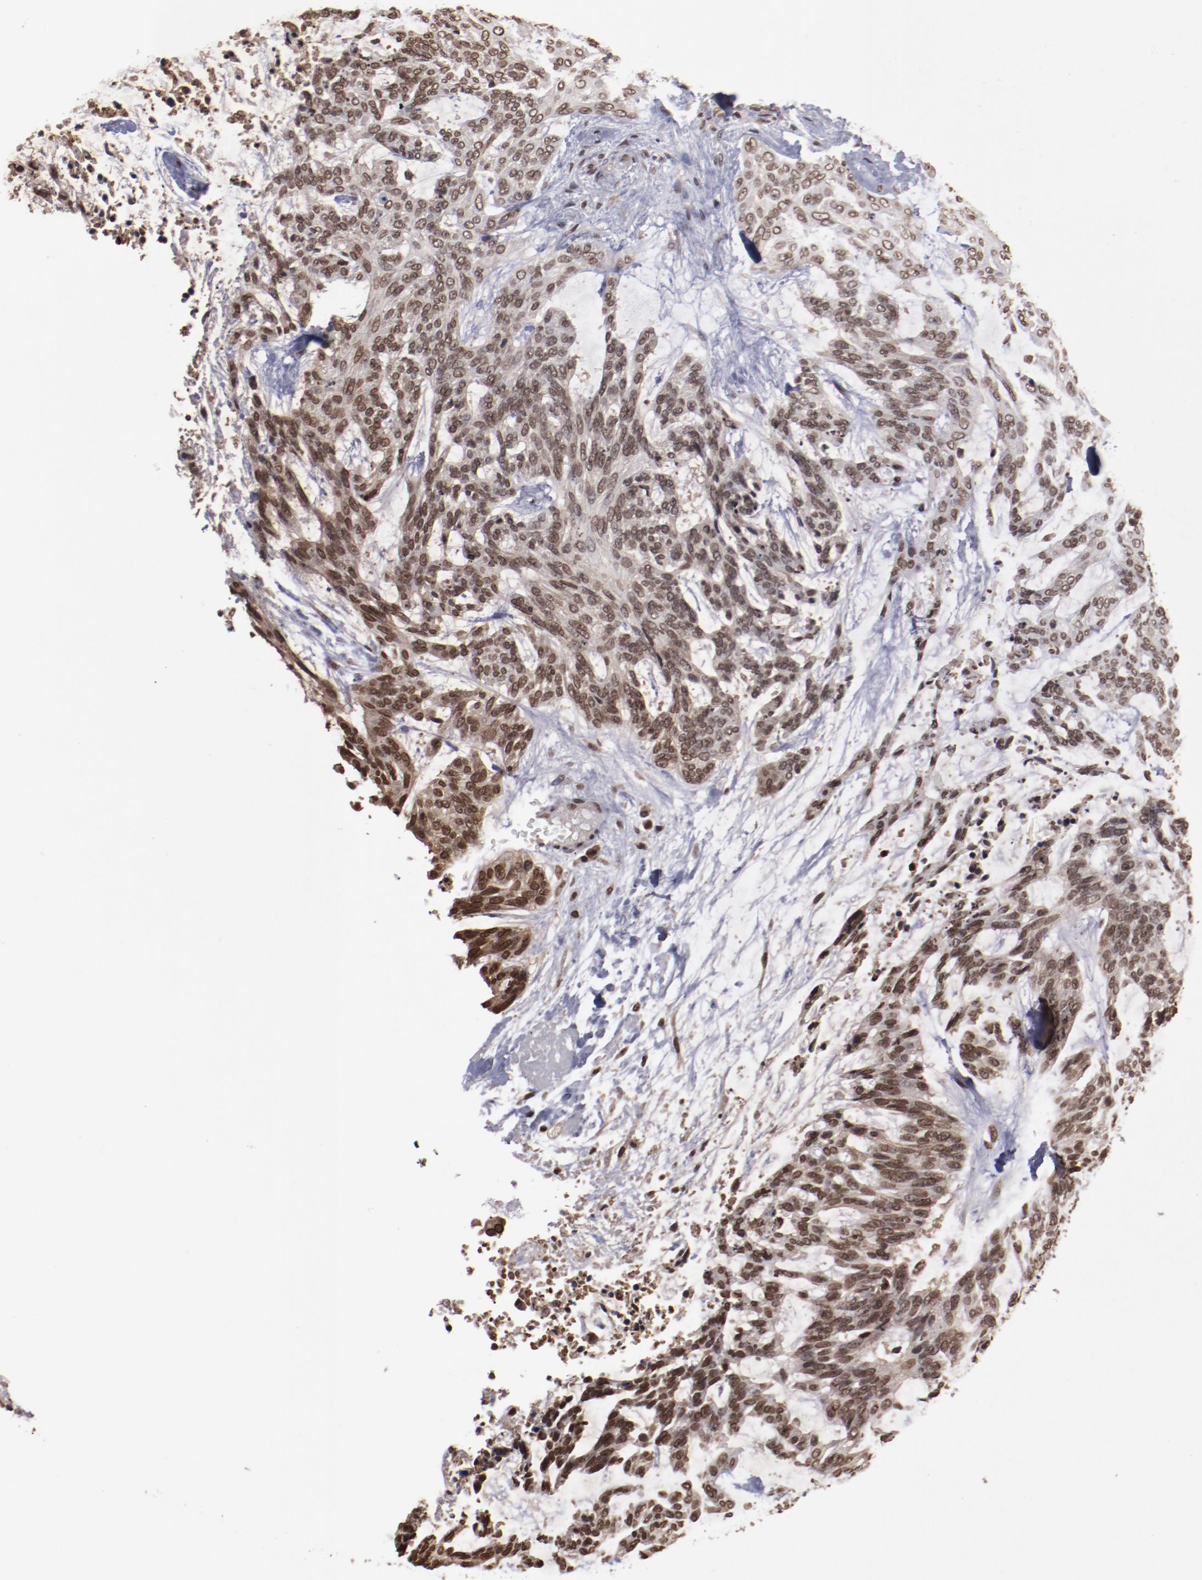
{"staining": {"intensity": "moderate", "quantity": ">75%", "location": "nuclear"}, "tissue": "skin cancer", "cell_type": "Tumor cells", "image_type": "cancer", "snomed": [{"axis": "morphology", "description": "Normal tissue, NOS"}, {"axis": "morphology", "description": "Basal cell carcinoma"}, {"axis": "topography", "description": "Skin"}], "caption": "Moderate nuclear expression for a protein is appreciated in about >75% of tumor cells of skin cancer using immunohistochemistry (IHC).", "gene": "AKT1", "patient": {"sex": "female", "age": 71}}